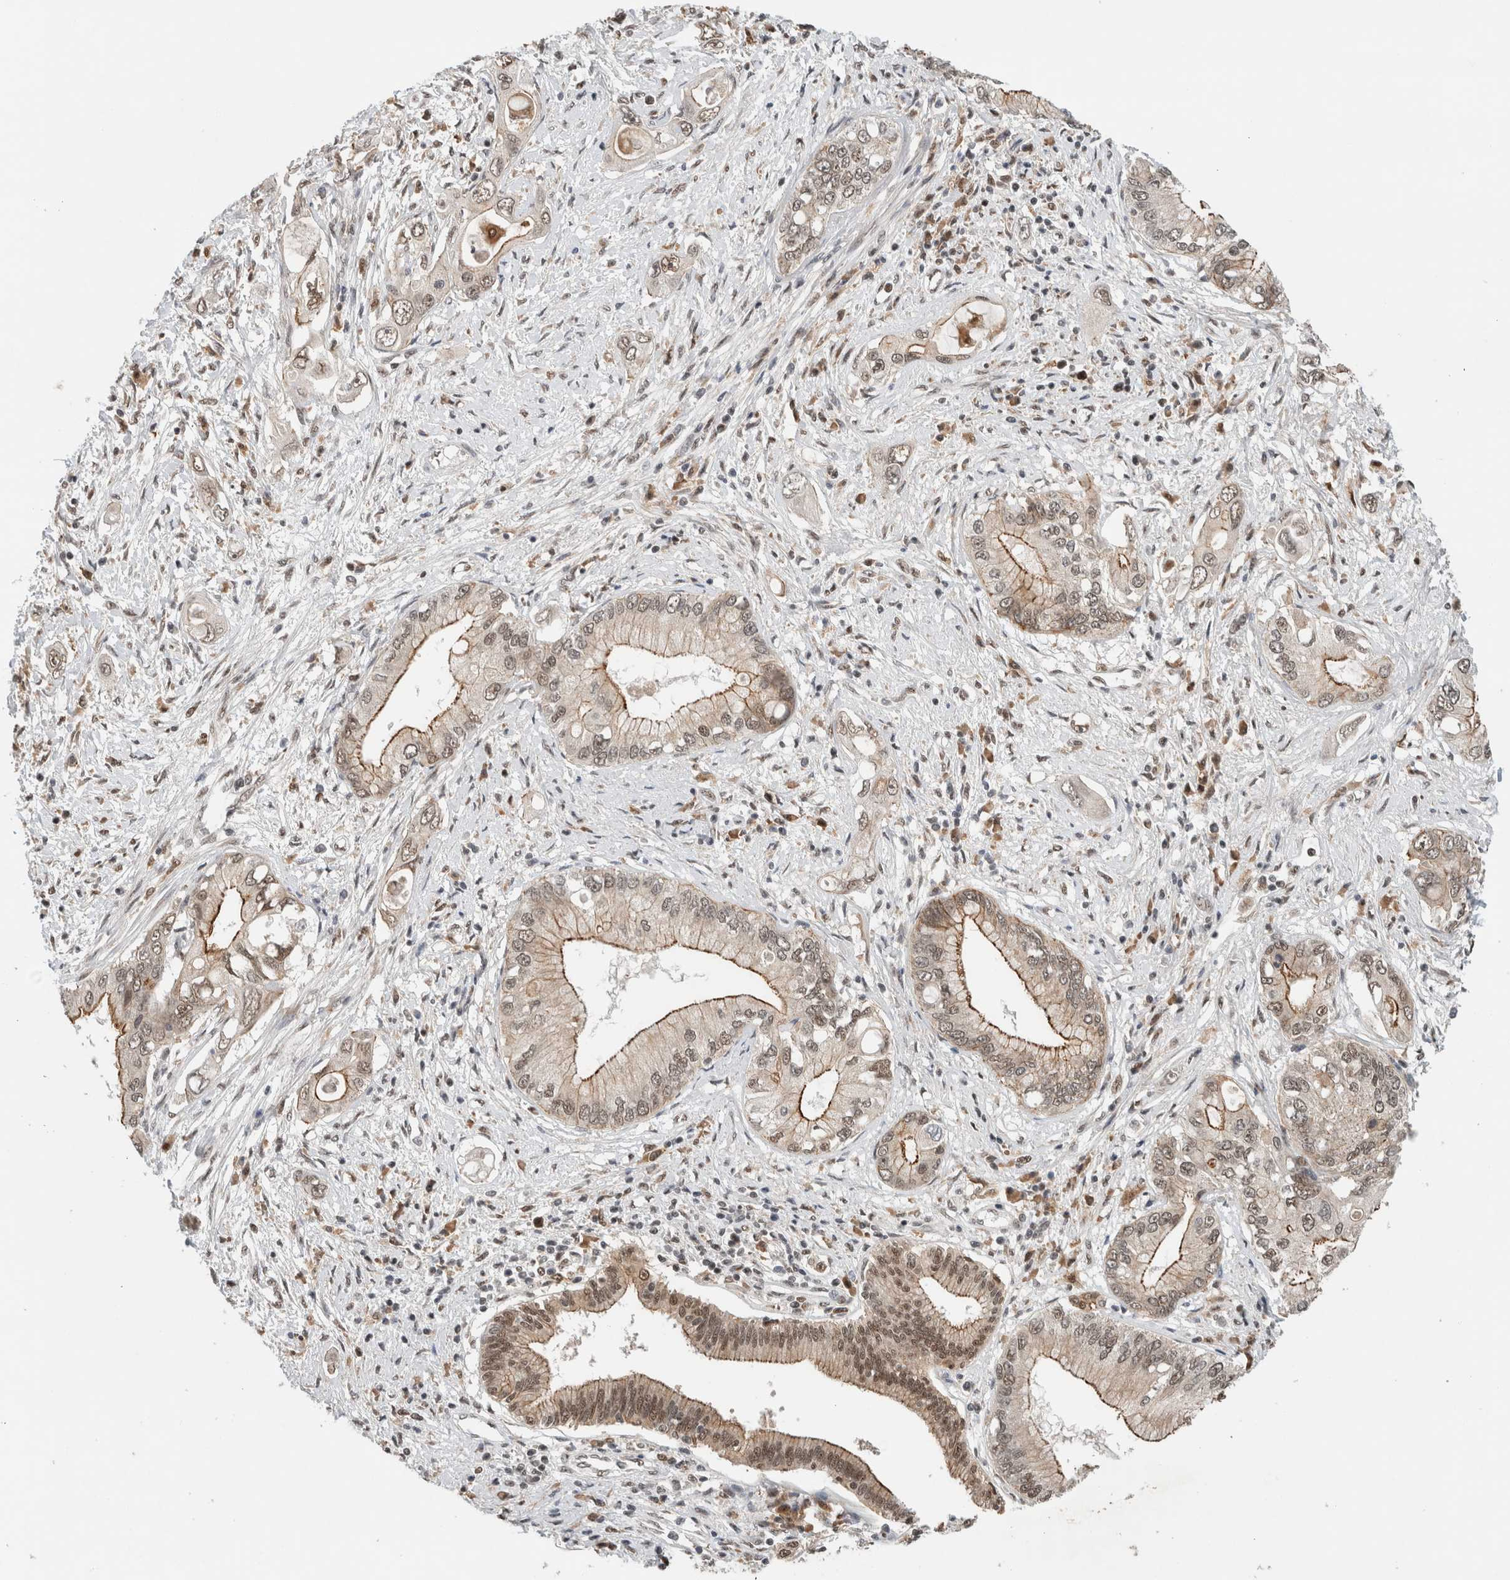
{"staining": {"intensity": "moderate", "quantity": "<25%", "location": "cytoplasmic/membranous,nuclear"}, "tissue": "pancreatic cancer", "cell_type": "Tumor cells", "image_type": "cancer", "snomed": [{"axis": "morphology", "description": "Inflammation, NOS"}, {"axis": "morphology", "description": "Adenocarcinoma, NOS"}, {"axis": "topography", "description": "Pancreas"}], "caption": "Immunohistochemical staining of pancreatic cancer exhibits low levels of moderate cytoplasmic/membranous and nuclear positivity in about <25% of tumor cells.", "gene": "NCAPG2", "patient": {"sex": "female", "age": 56}}